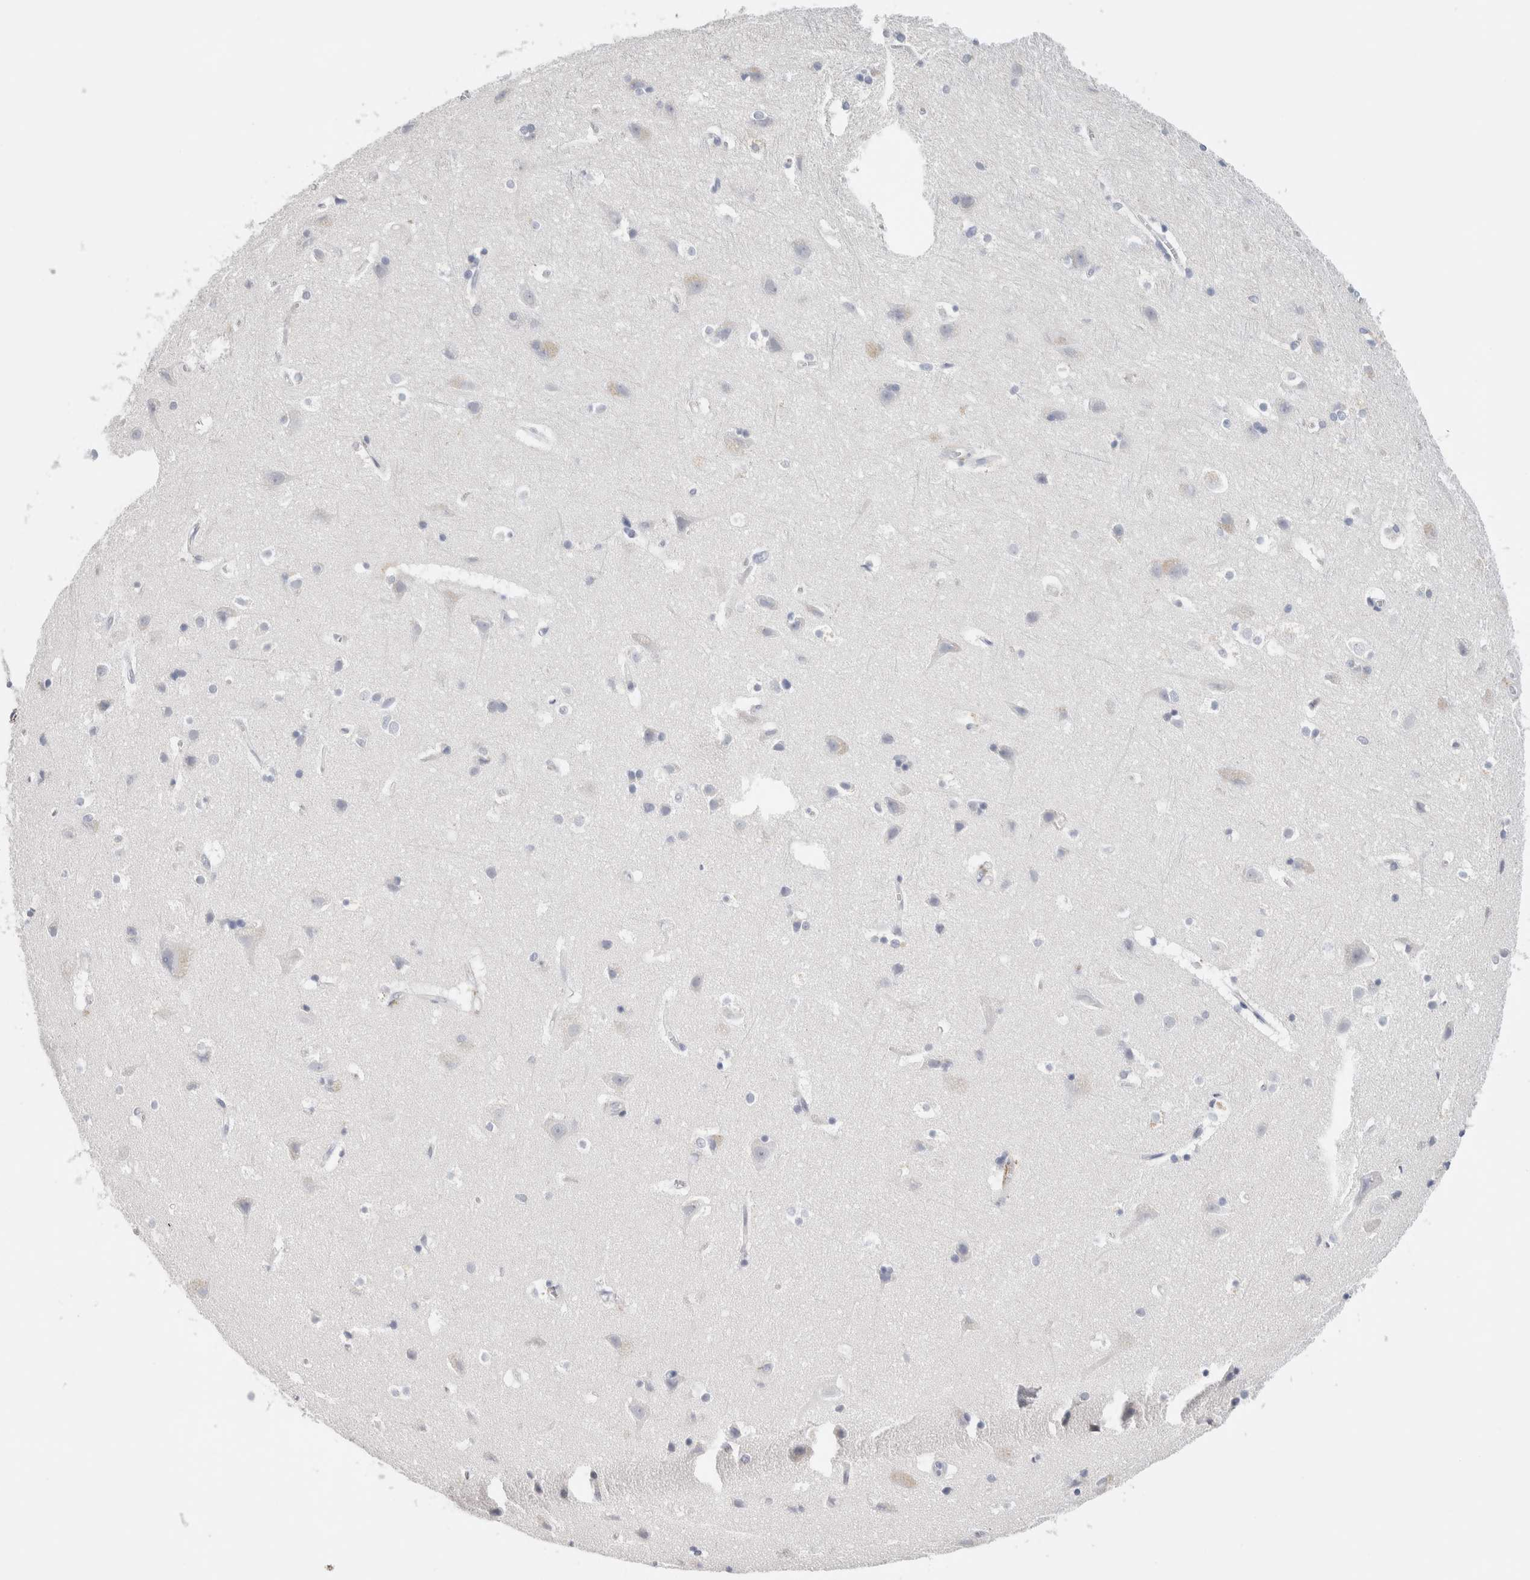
{"staining": {"intensity": "negative", "quantity": "none", "location": "none"}, "tissue": "cerebral cortex", "cell_type": "Endothelial cells", "image_type": "normal", "snomed": [{"axis": "morphology", "description": "Normal tissue, NOS"}, {"axis": "topography", "description": "Cerebral cortex"}], "caption": "DAB immunohistochemical staining of unremarkable human cerebral cortex reveals no significant staining in endothelial cells.", "gene": "NCF2", "patient": {"sex": "male", "age": 54}}